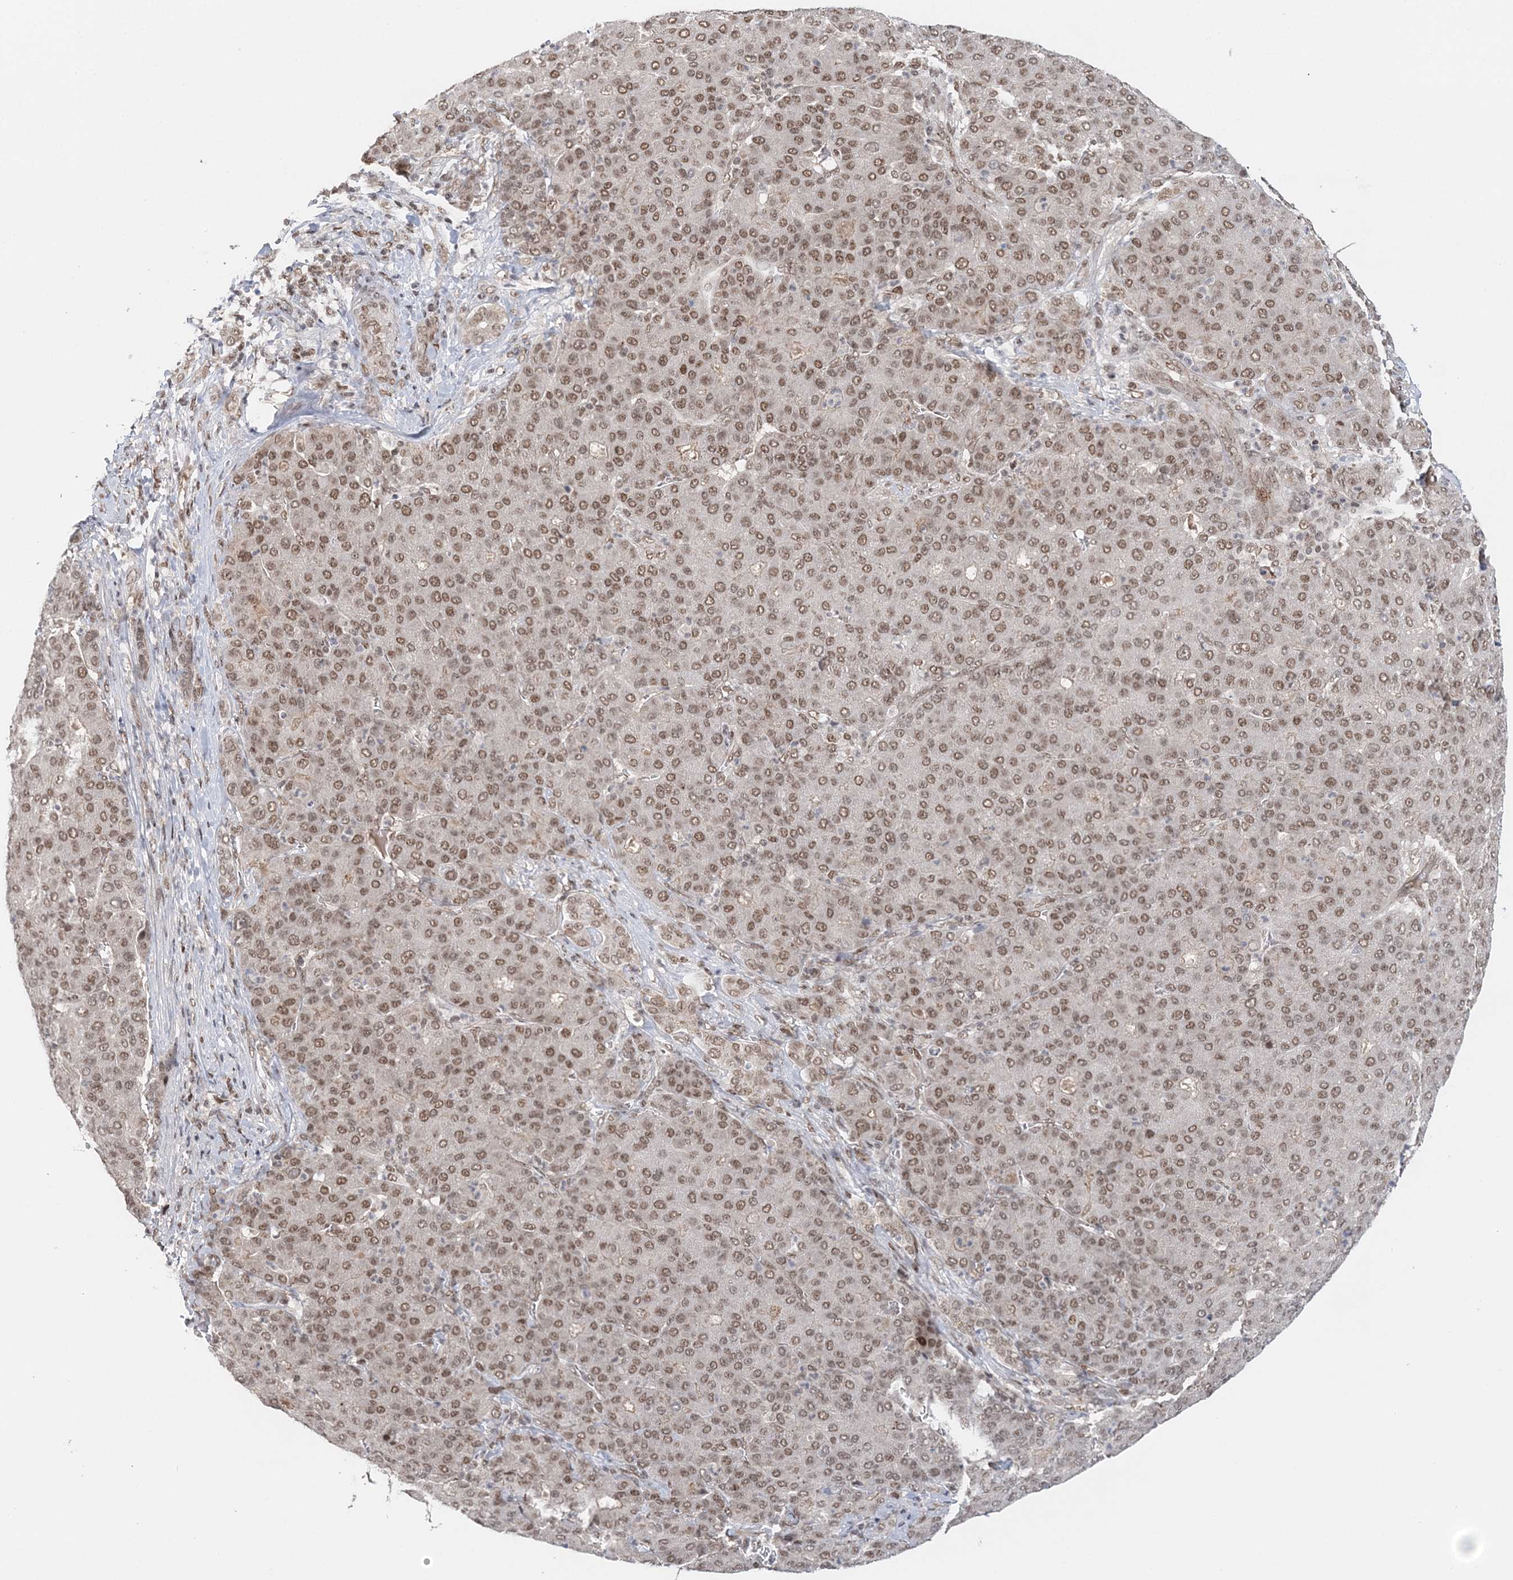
{"staining": {"intensity": "moderate", "quantity": ">75%", "location": "nuclear"}, "tissue": "liver cancer", "cell_type": "Tumor cells", "image_type": "cancer", "snomed": [{"axis": "morphology", "description": "Carcinoma, Hepatocellular, NOS"}, {"axis": "topography", "description": "Liver"}], "caption": "Hepatocellular carcinoma (liver) tissue demonstrates moderate nuclear expression in about >75% of tumor cells, visualized by immunohistochemistry.", "gene": "NOA1", "patient": {"sex": "male", "age": 65}}